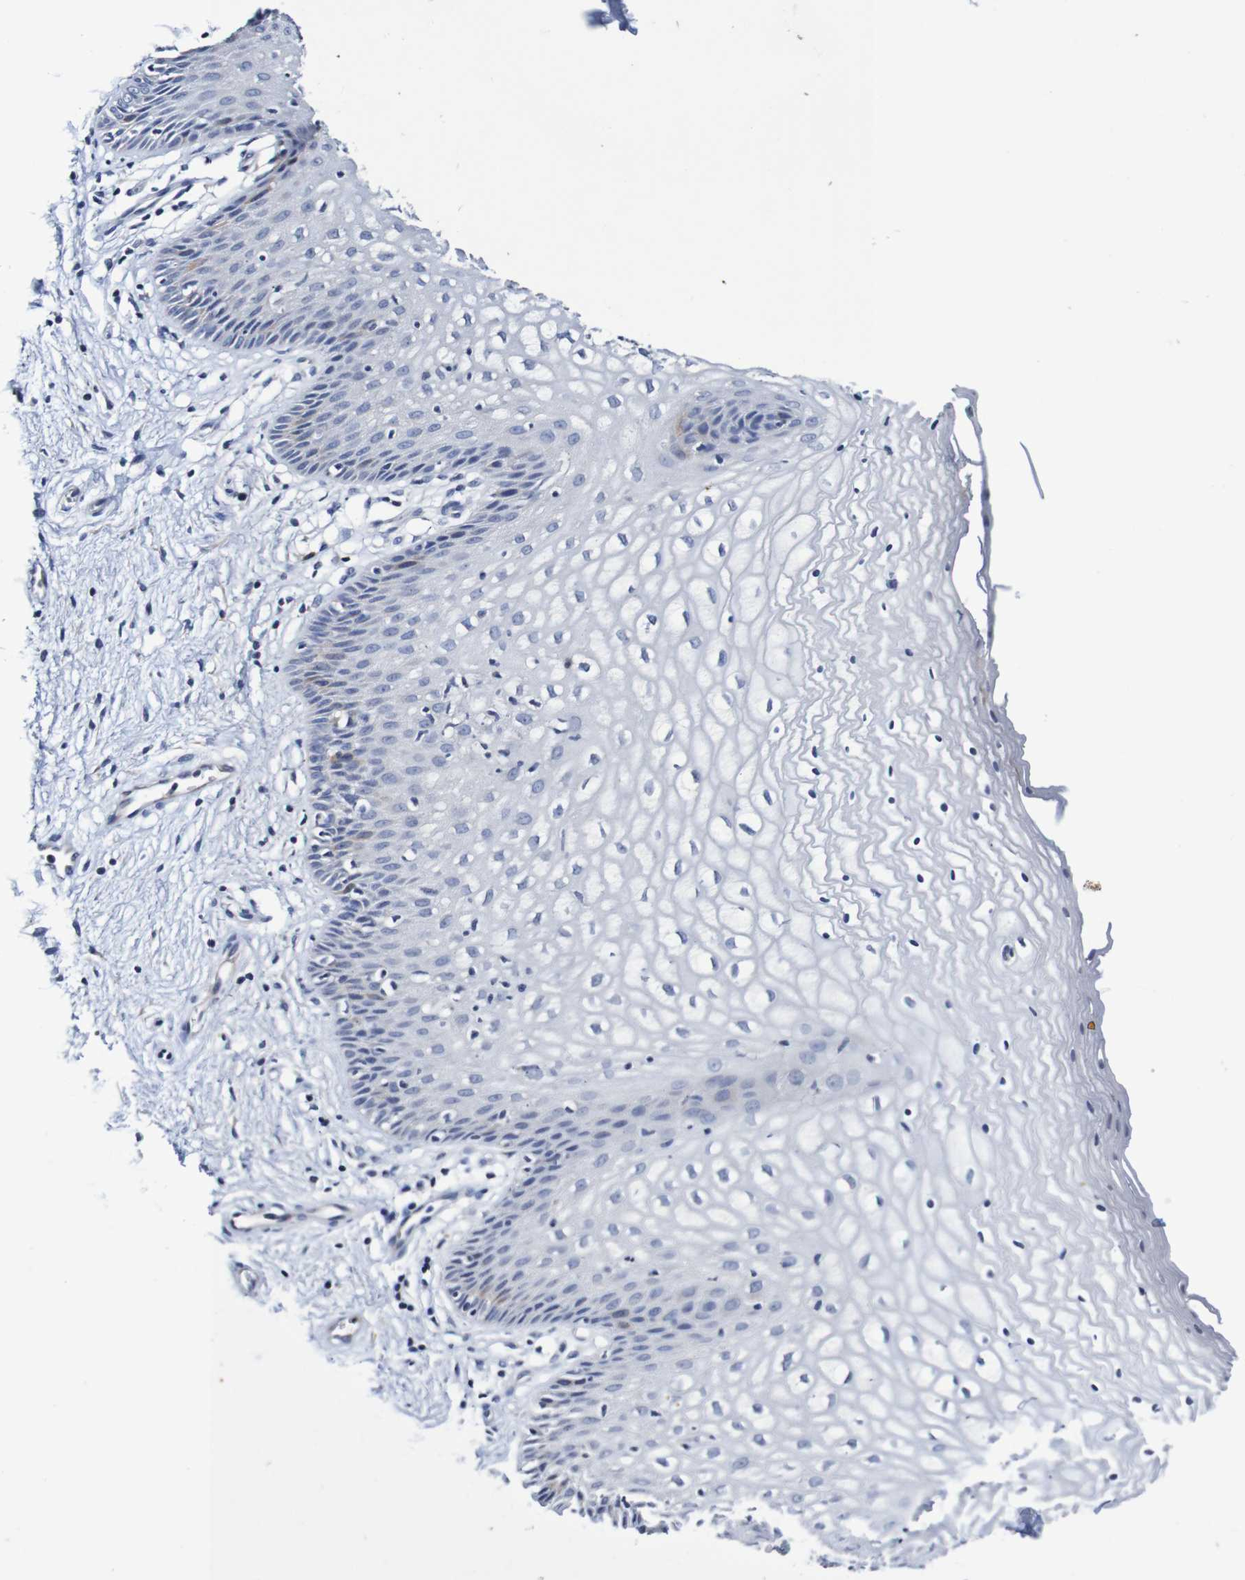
{"staining": {"intensity": "negative", "quantity": "none", "location": "none"}, "tissue": "vagina", "cell_type": "Squamous epithelial cells", "image_type": "normal", "snomed": [{"axis": "morphology", "description": "Normal tissue, NOS"}, {"axis": "topography", "description": "Vagina"}], "caption": "This is an immunohistochemistry image of benign vagina. There is no expression in squamous epithelial cells.", "gene": "ACVR1C", "patient": {"sex": "female", "age": 34}}